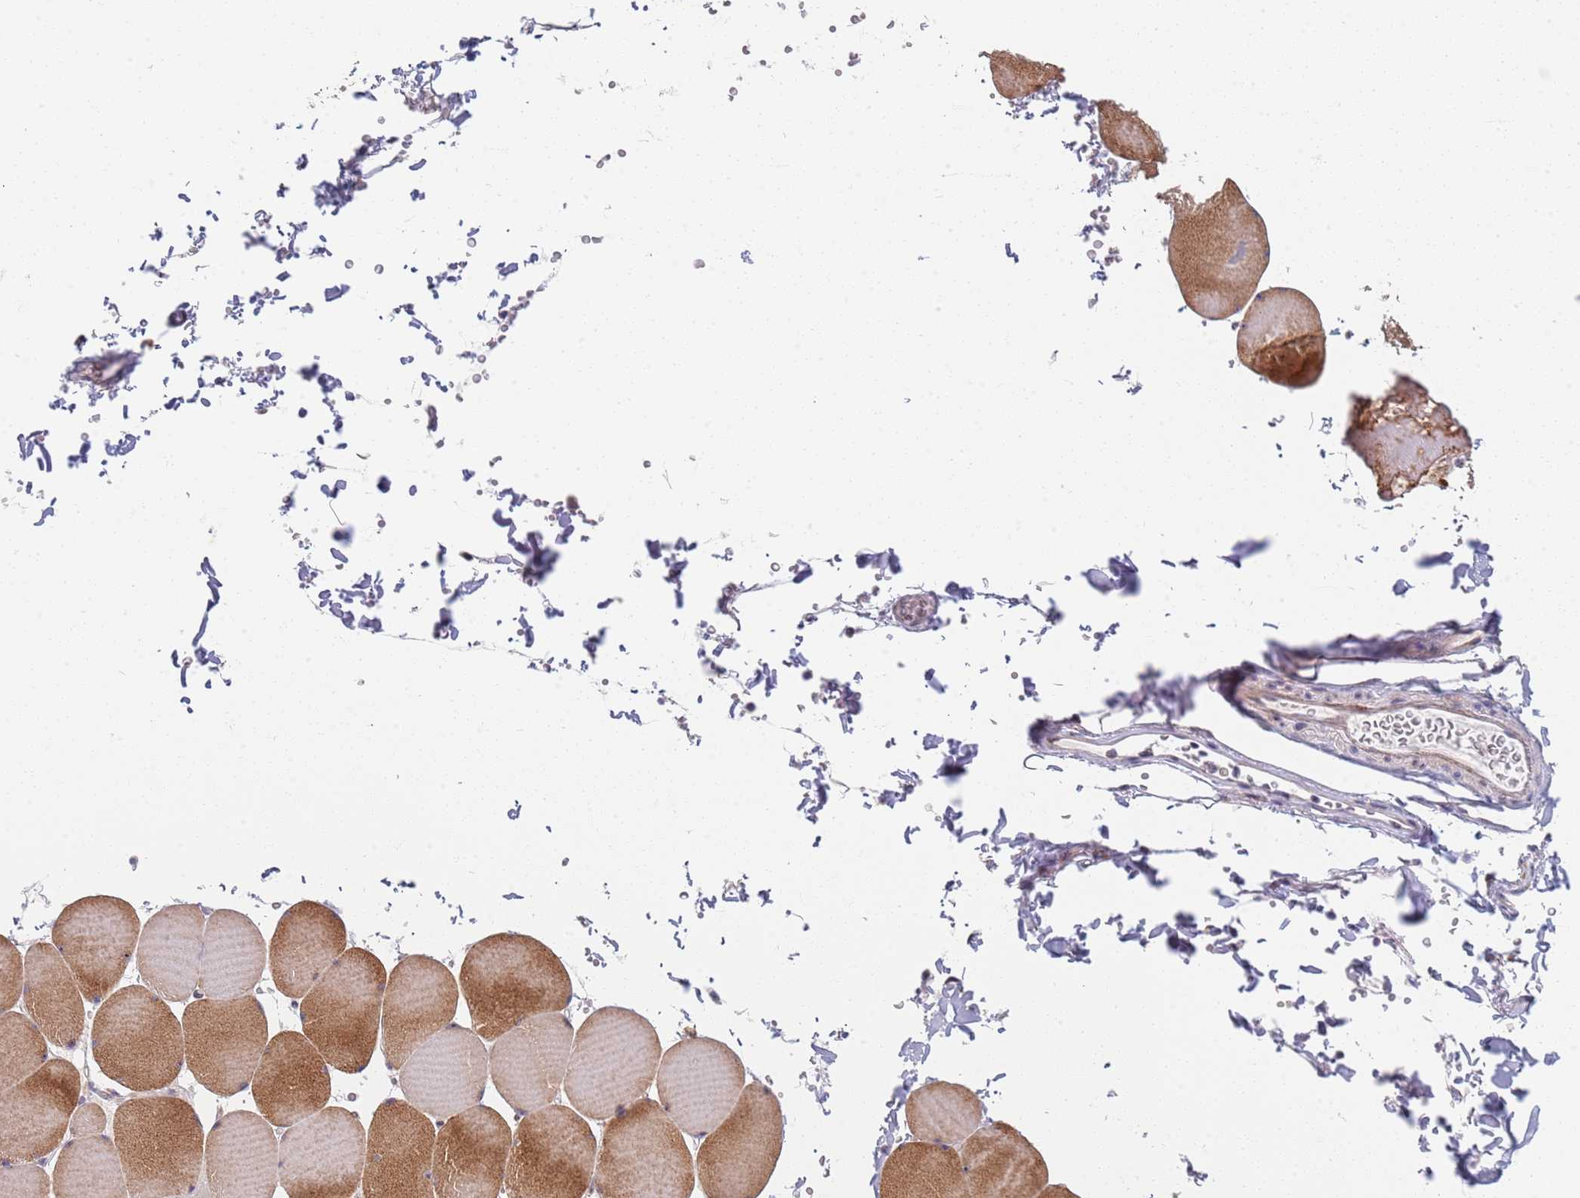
{"staining": {"intensity": "moderate", "quantity": ">75%", "location": "cytoplasmic/membranous"}, "tissue": "skeletal muscle", "cell_type": "Myocytes", "image_type": "normal", "snomed": [{"axis": "morphology", "description": "Normal tissue, NOS"}, {"axis": "topography", "description": "Skeletal muscle"}, {"axis": "topography", "description": "Head-Neck"}], "caption": "Protein staining shows moderate cytoplasmic/membranous positivity in about >75% of myocytes in normal skeletal muscle.", "gene": "PLCL2", "patient": {"sex": "male", "age": 66}}